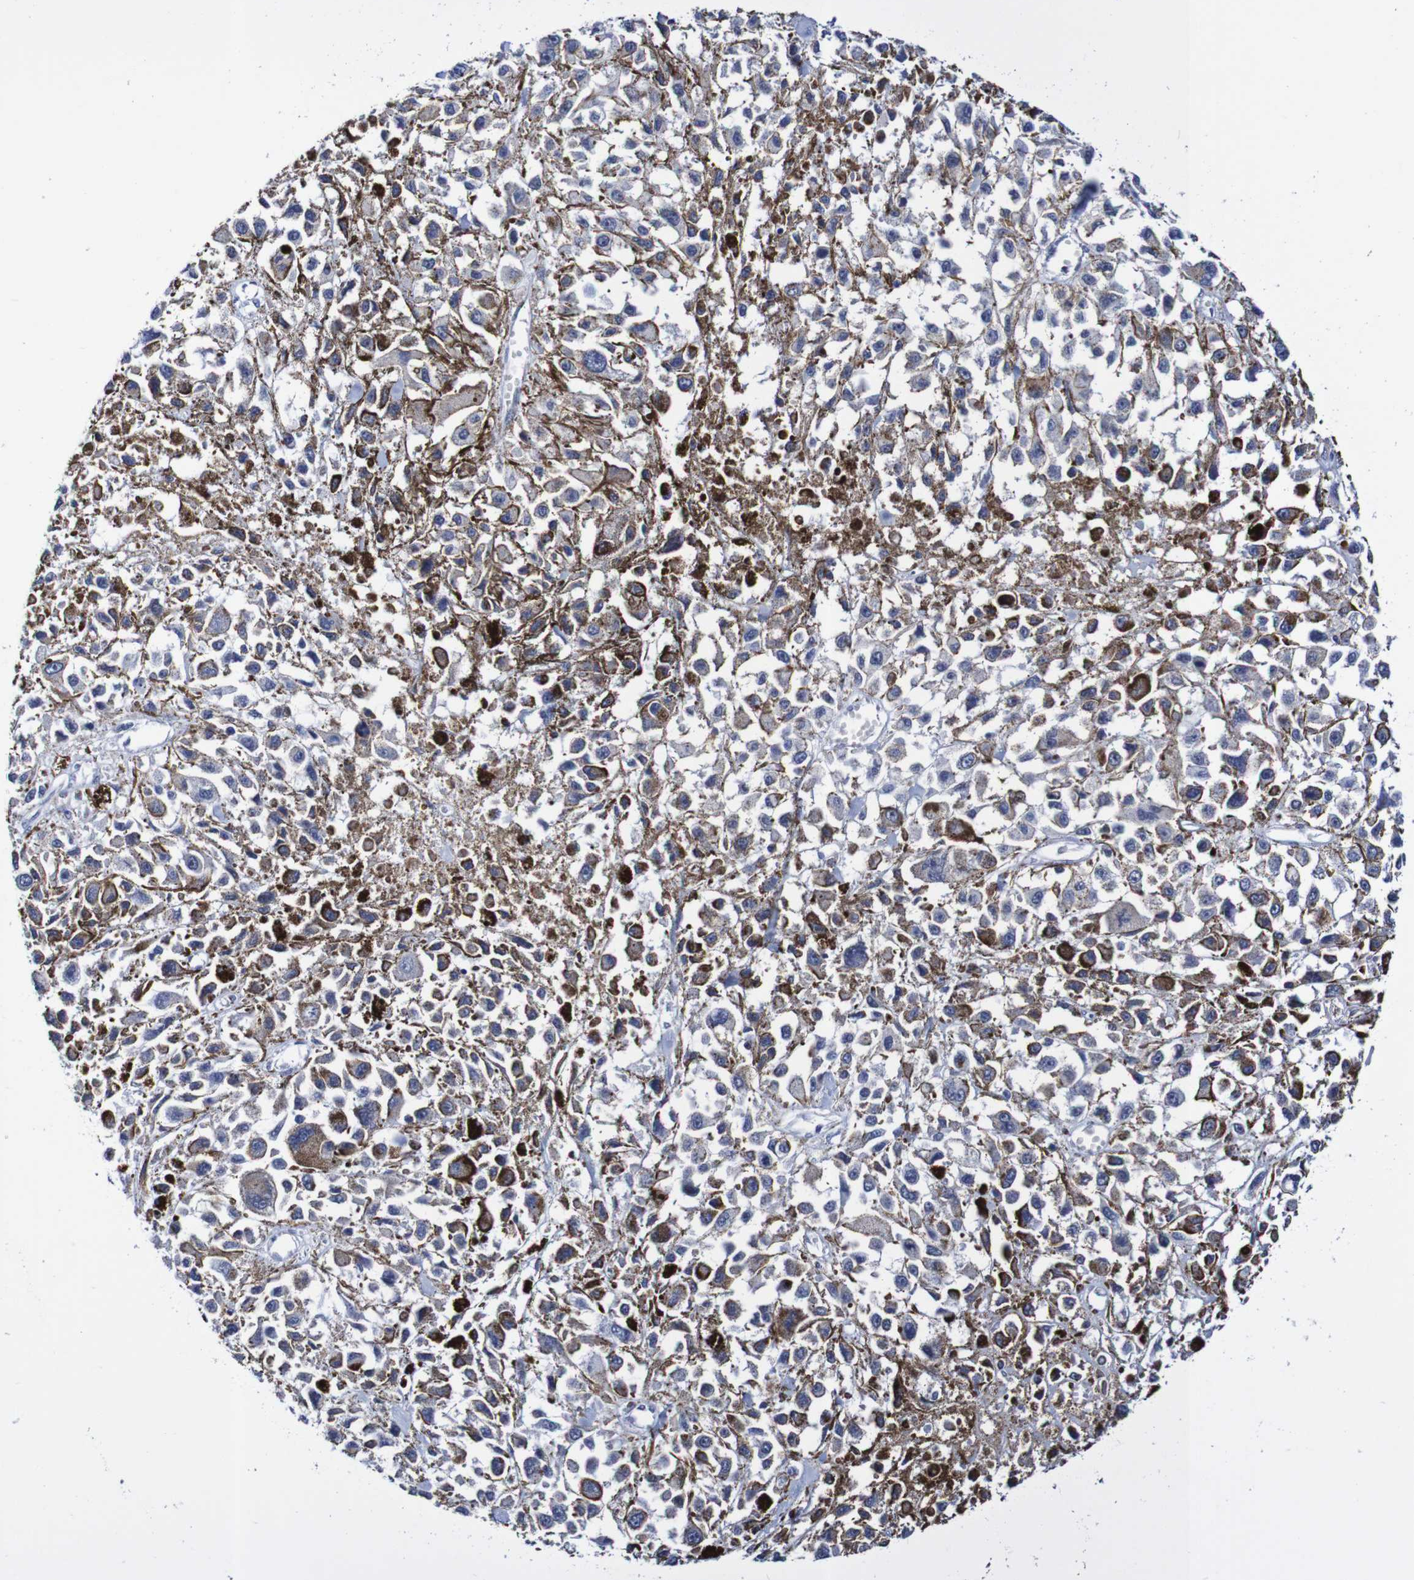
{"staining": {"intensity": "negative", "quantity": "none", "location": "none"}, "tissue": "melanoma", "cell_type": "Tumor cells", "image_type": "cancer", "snomed": [{"axis": "morphology", "description": "Malignant melanoma, Metastatic site"}, {"axis": "topography", "description": "Lymph node"}], "caption": "Melanoma stained for a protein using IHC shows no expression tumor cells.", "gene": "ACVR1C", "patient": {"sex": "male", "age": 59}}